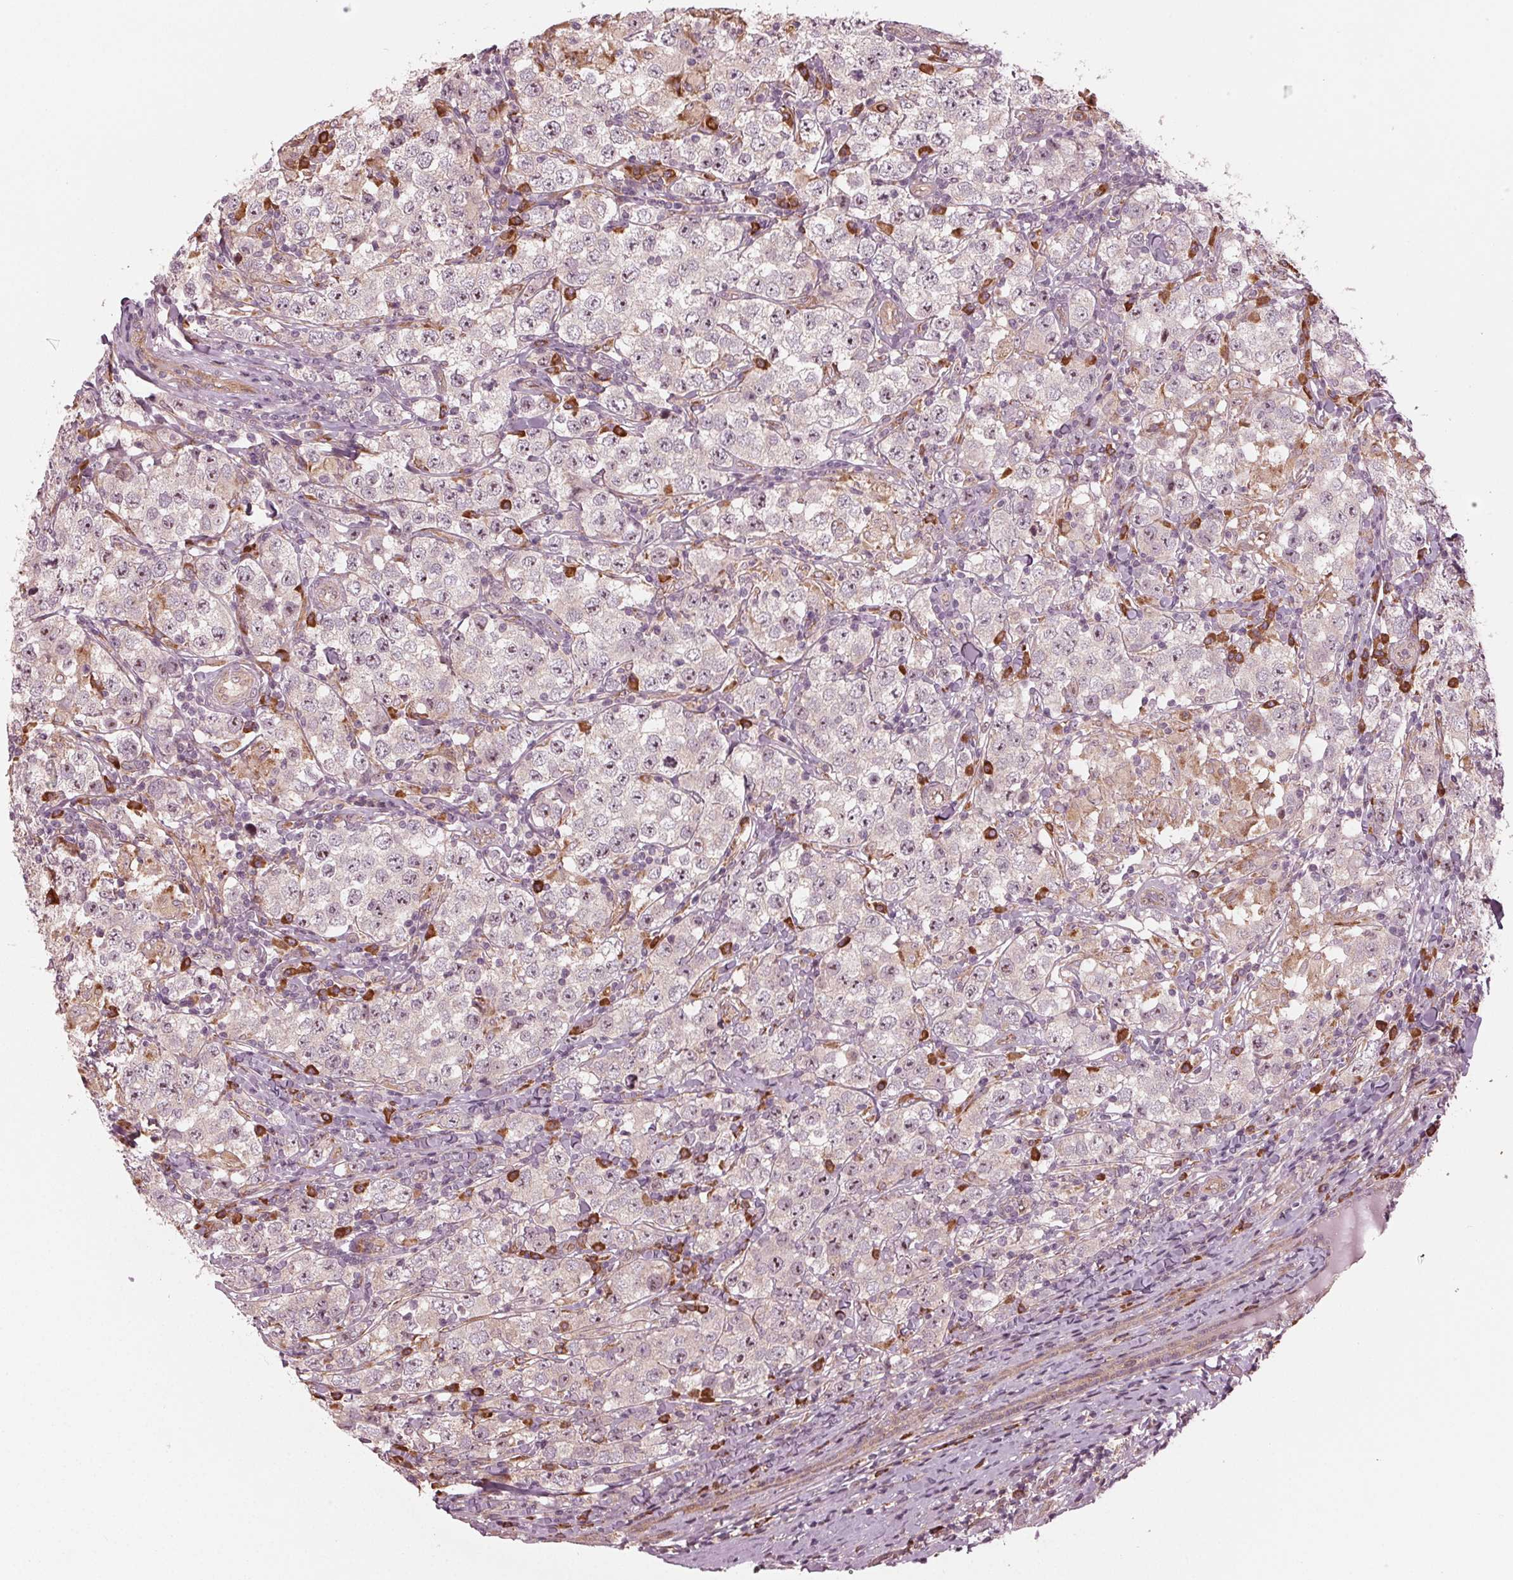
{"staining": {"intensity": "moderate", "quantity": "<25%", "location": "nuclear"}, "tissue": "testis cancer", "cell_type": "Tumor cells", "image_type": "cancer", "snomed": [{"axis": "morphology", "description": "Seminoma, NOS"}, {"axis": "morphology", "description": "Carcinoma, Embryonal, NOS"}, {"axis": "topography", "description": "Testis"}], "caption": "Immunohistochemistry staining of testis embryonal carcinoma, which shows low levels of moderate nuclear expression in approximately <25% of tumor cells indicating moderate nuclear protein positivity. The staining was performed using DAB (brown) for protein detection and nuclei were counterstained in hematoxylin (blue).", "gene": "CMIP", "patient": {"sex": "male", "age": 41}}